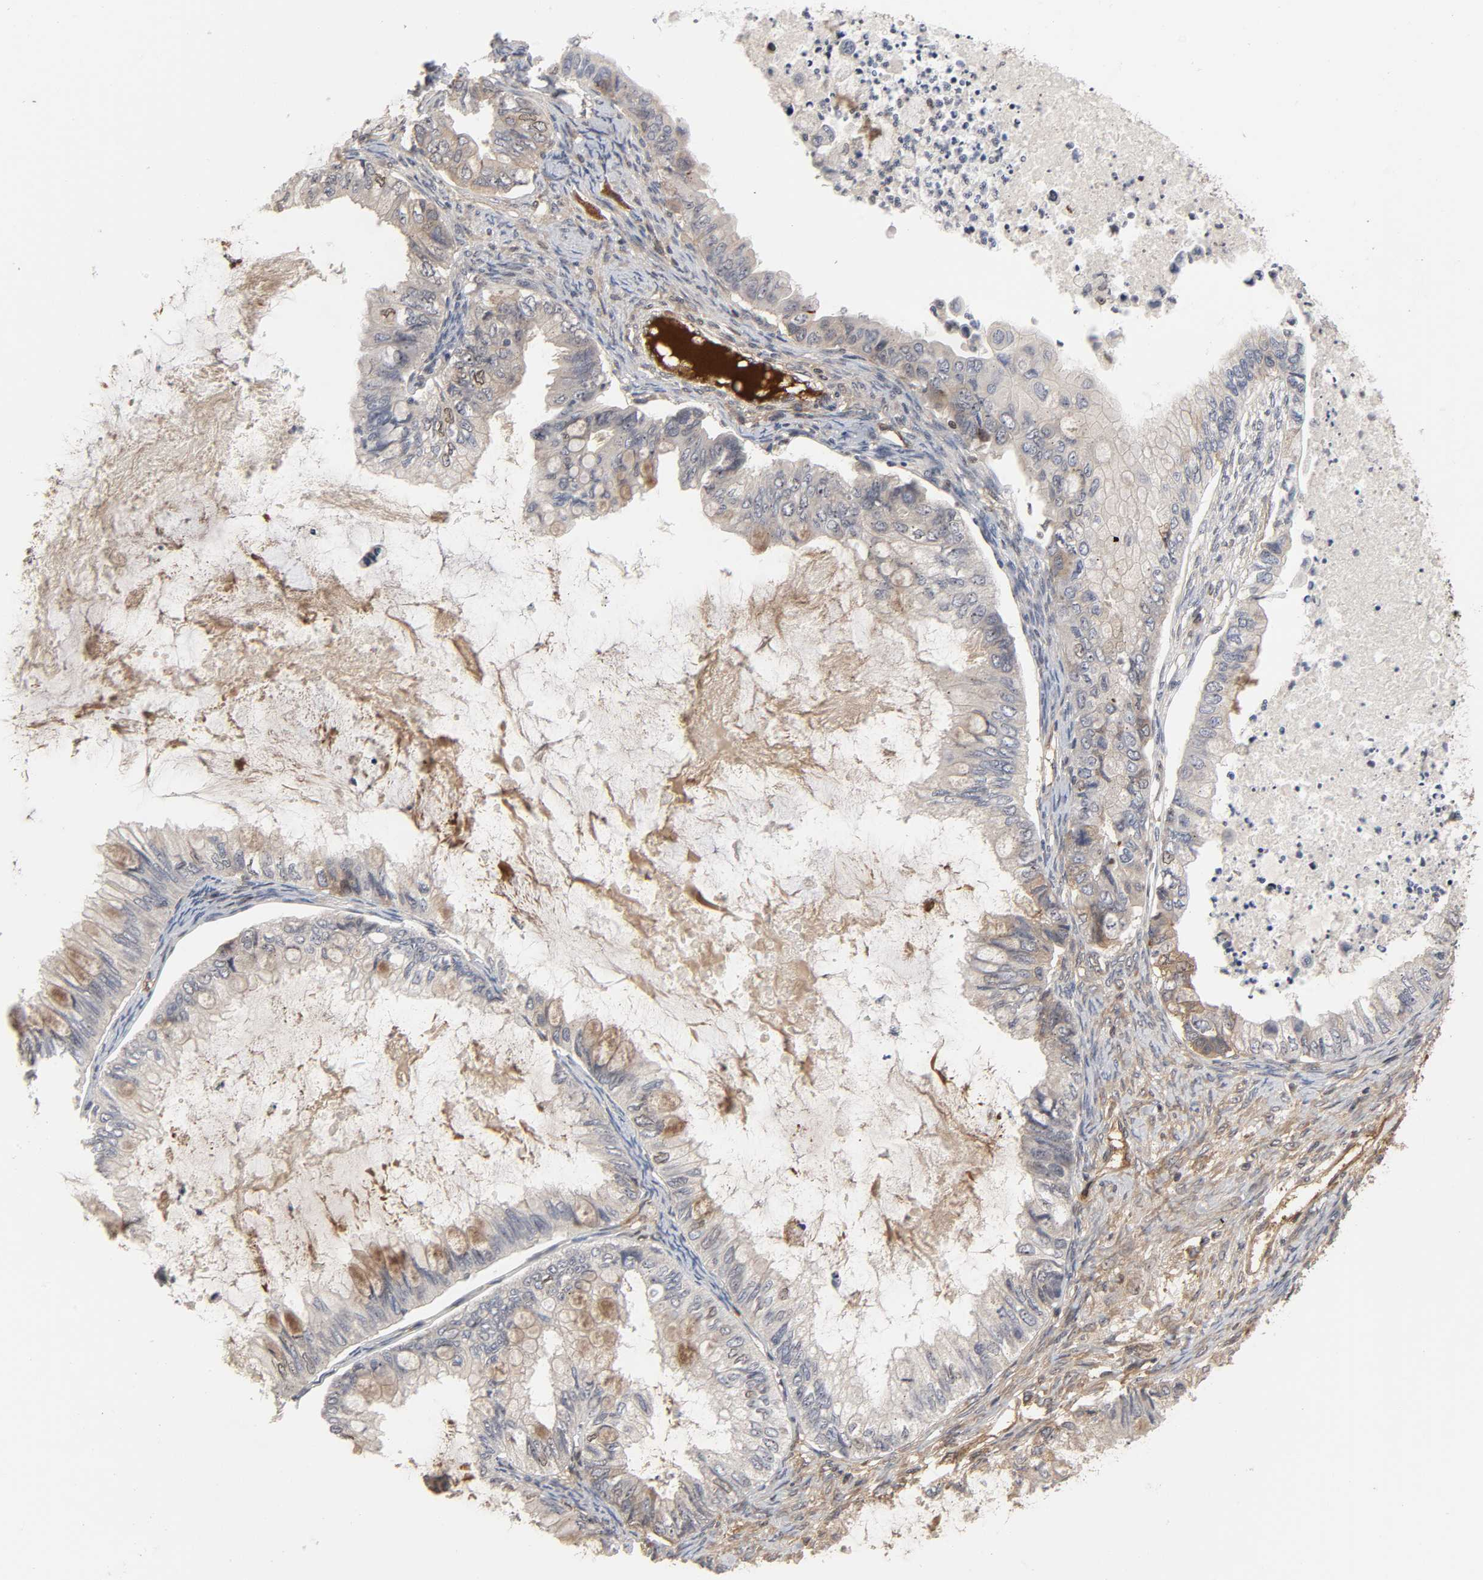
{"staining": {"intensity": "moderate", "quantity": "25%-75%", "location": "cytoplasmic/membranous,nuclear"}, "tissue": "ovarian cancer", "cell_type": "Tumor cells", "image_type": "cancer", "snomed": [{"axis": "morphology", "description": "Cystadenocarcinoma, mucinous, NOS"}, {"axis": "topography", "description": "Ovary"}], "caption": "Ovarian cancer (mucinous cystadenocarcinoma) was stained to show a protein in brown. There is medium levels of moderate cytoplasmic/membranous and nuclear staining in approximately 25%-75% of tumor cells.", "gene": "CPN2", "patient": {"sex": "female", "age": 80}}